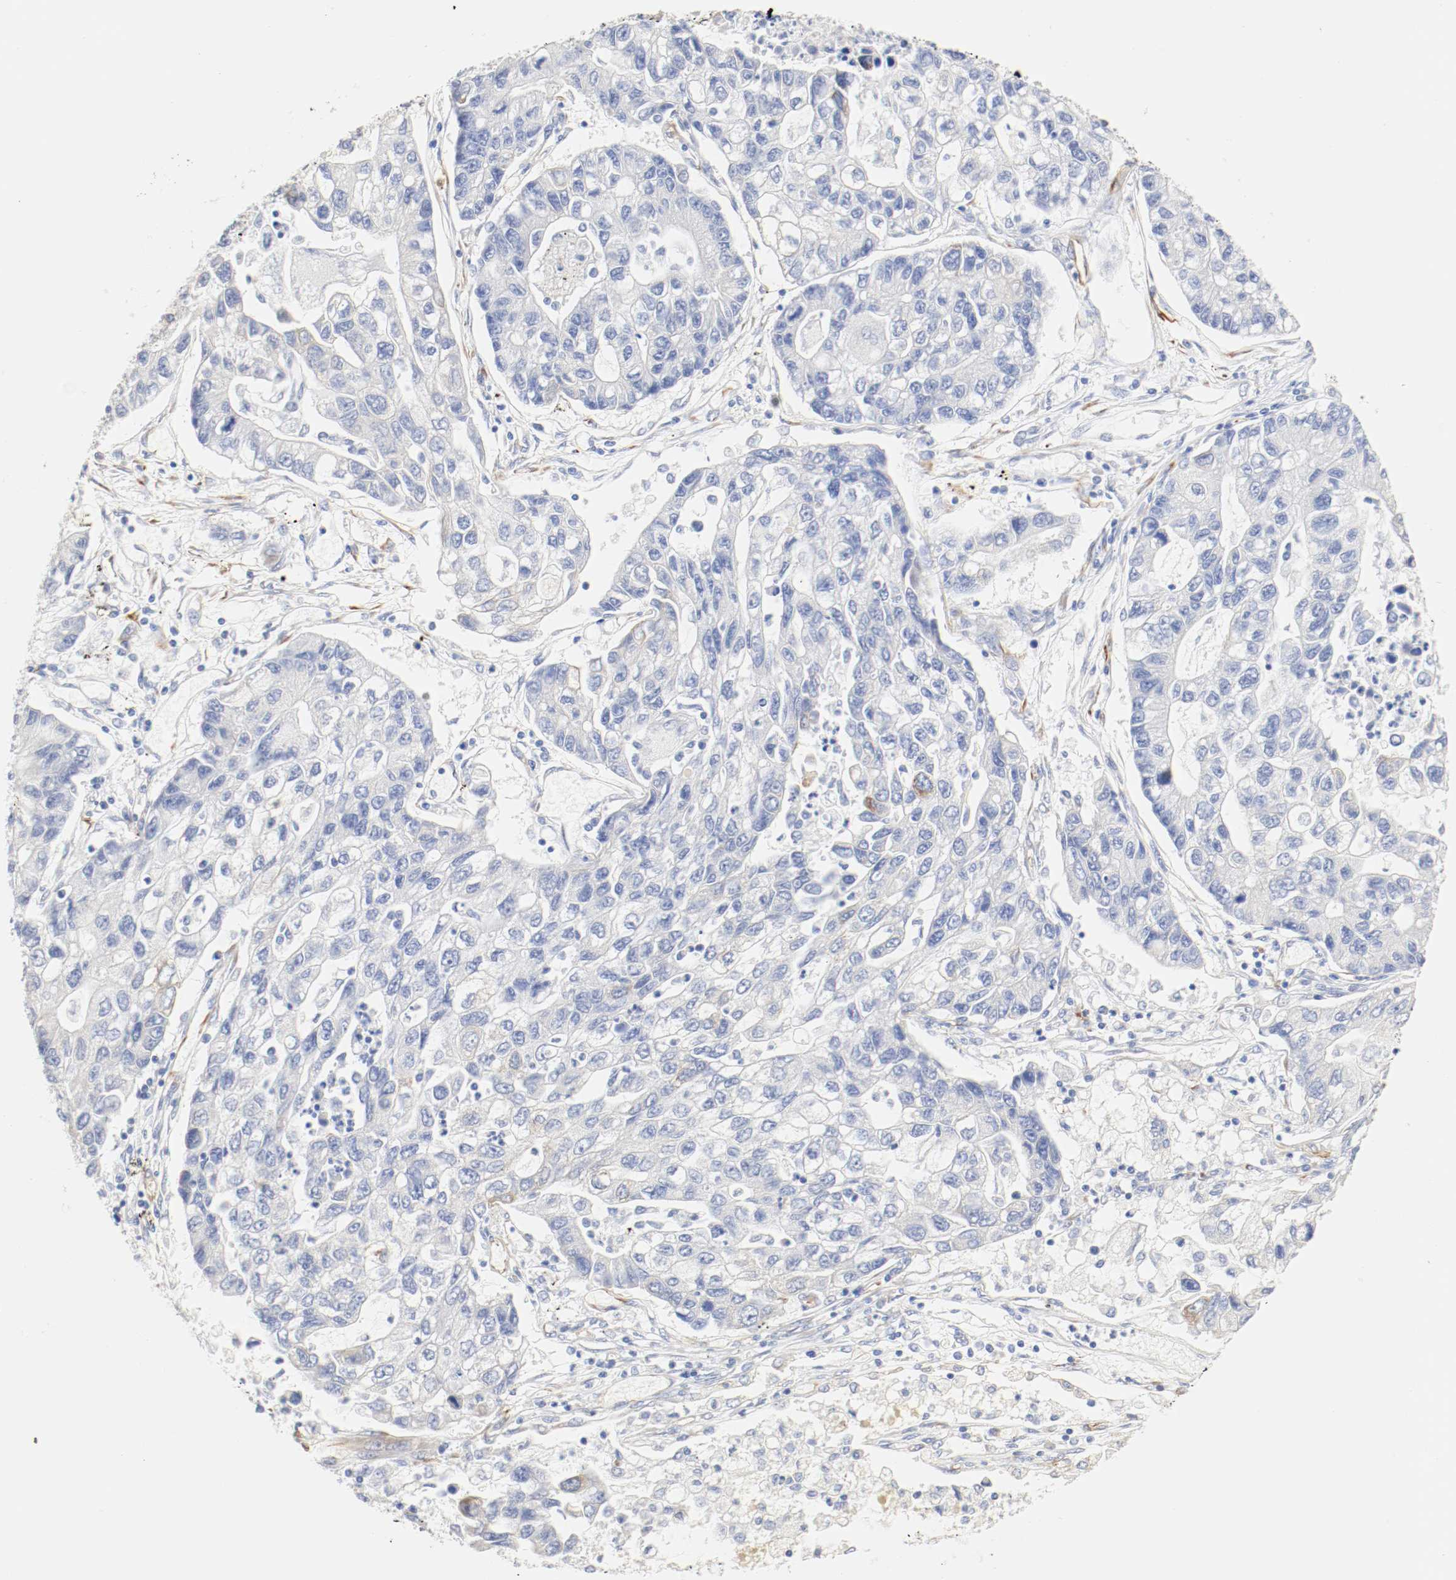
{"staining": {"intensity": "negative", "quantity": "none", "location": "none"}, "tissue": "lung cancer", "cell_type": "Tumor cells", "image_type": "cancer", "snomed": [{"axis": "morphology", "description": "Adenocarcinoma, NOS"}, {"axis": "topography", "description": "Lung"}], "caption": "A micrograph of human lung cancer (adenocarcinoma) is negative for staining in tumor cells.", "gene": "GIT1", "patient": {"sex": "female", "age": 51}}